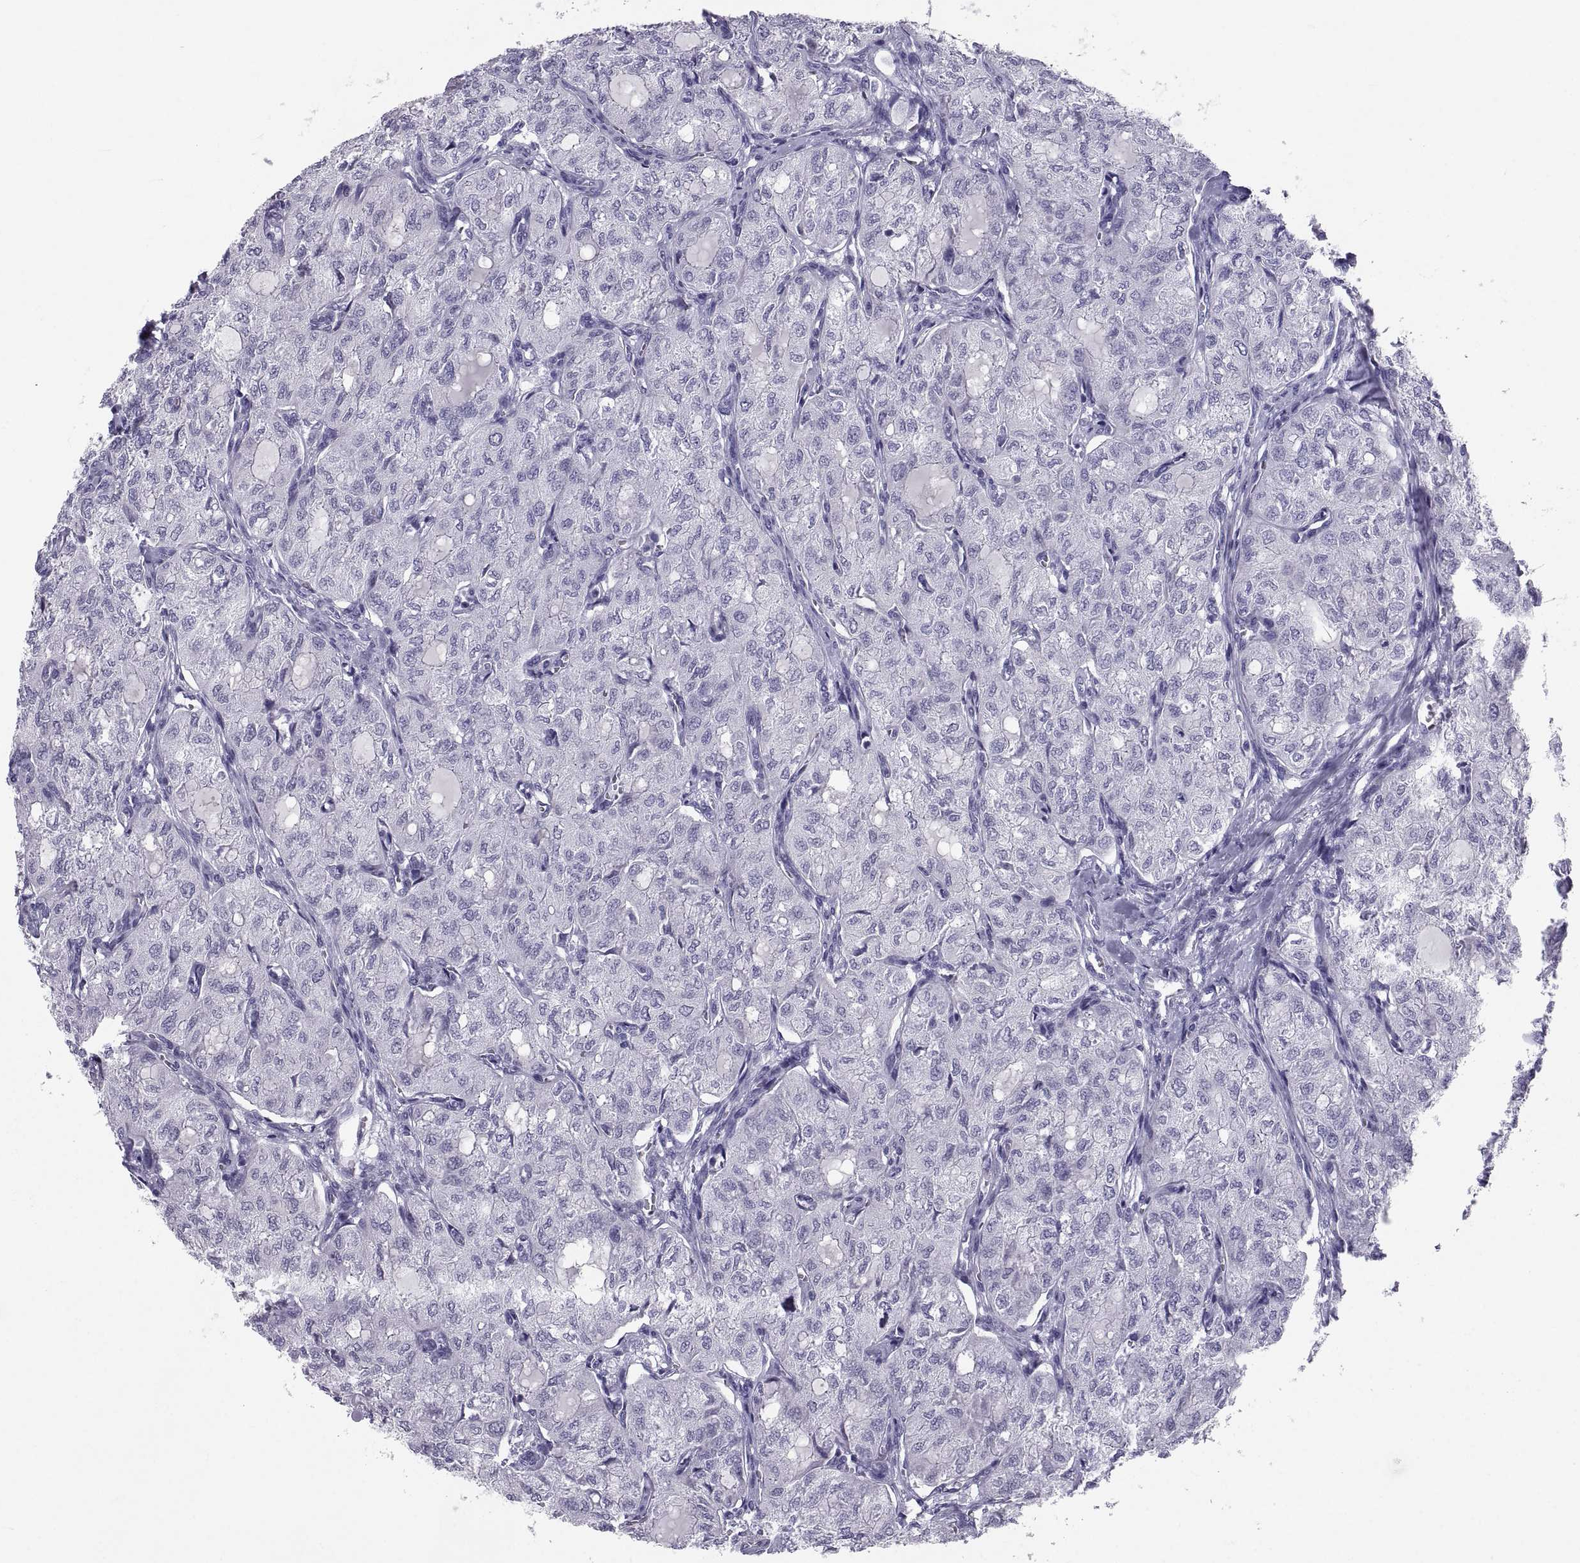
{"staining": {"intensity": "negative", "quantity": "none", "location": "none"}, "tissue": "thyroid cancer", "cell_type": "Tumor cells", "image_type": "cancer", "snomed": [{"axis": "morphology", "description": "Follicular adenoma carcinoma, NOS"}, {"axis": "topography", "description": "Thyroid gland"}], "caption": "An immunohistochemistry image of thyroid cancer (follicular adenoma carcinoma) is shown. There is no staining in tumor cells of thyroid cancer (follicular adenoma carcinoma).", "gene": "PCSK1N", "patient": {"sex": "male", "age": 75}}